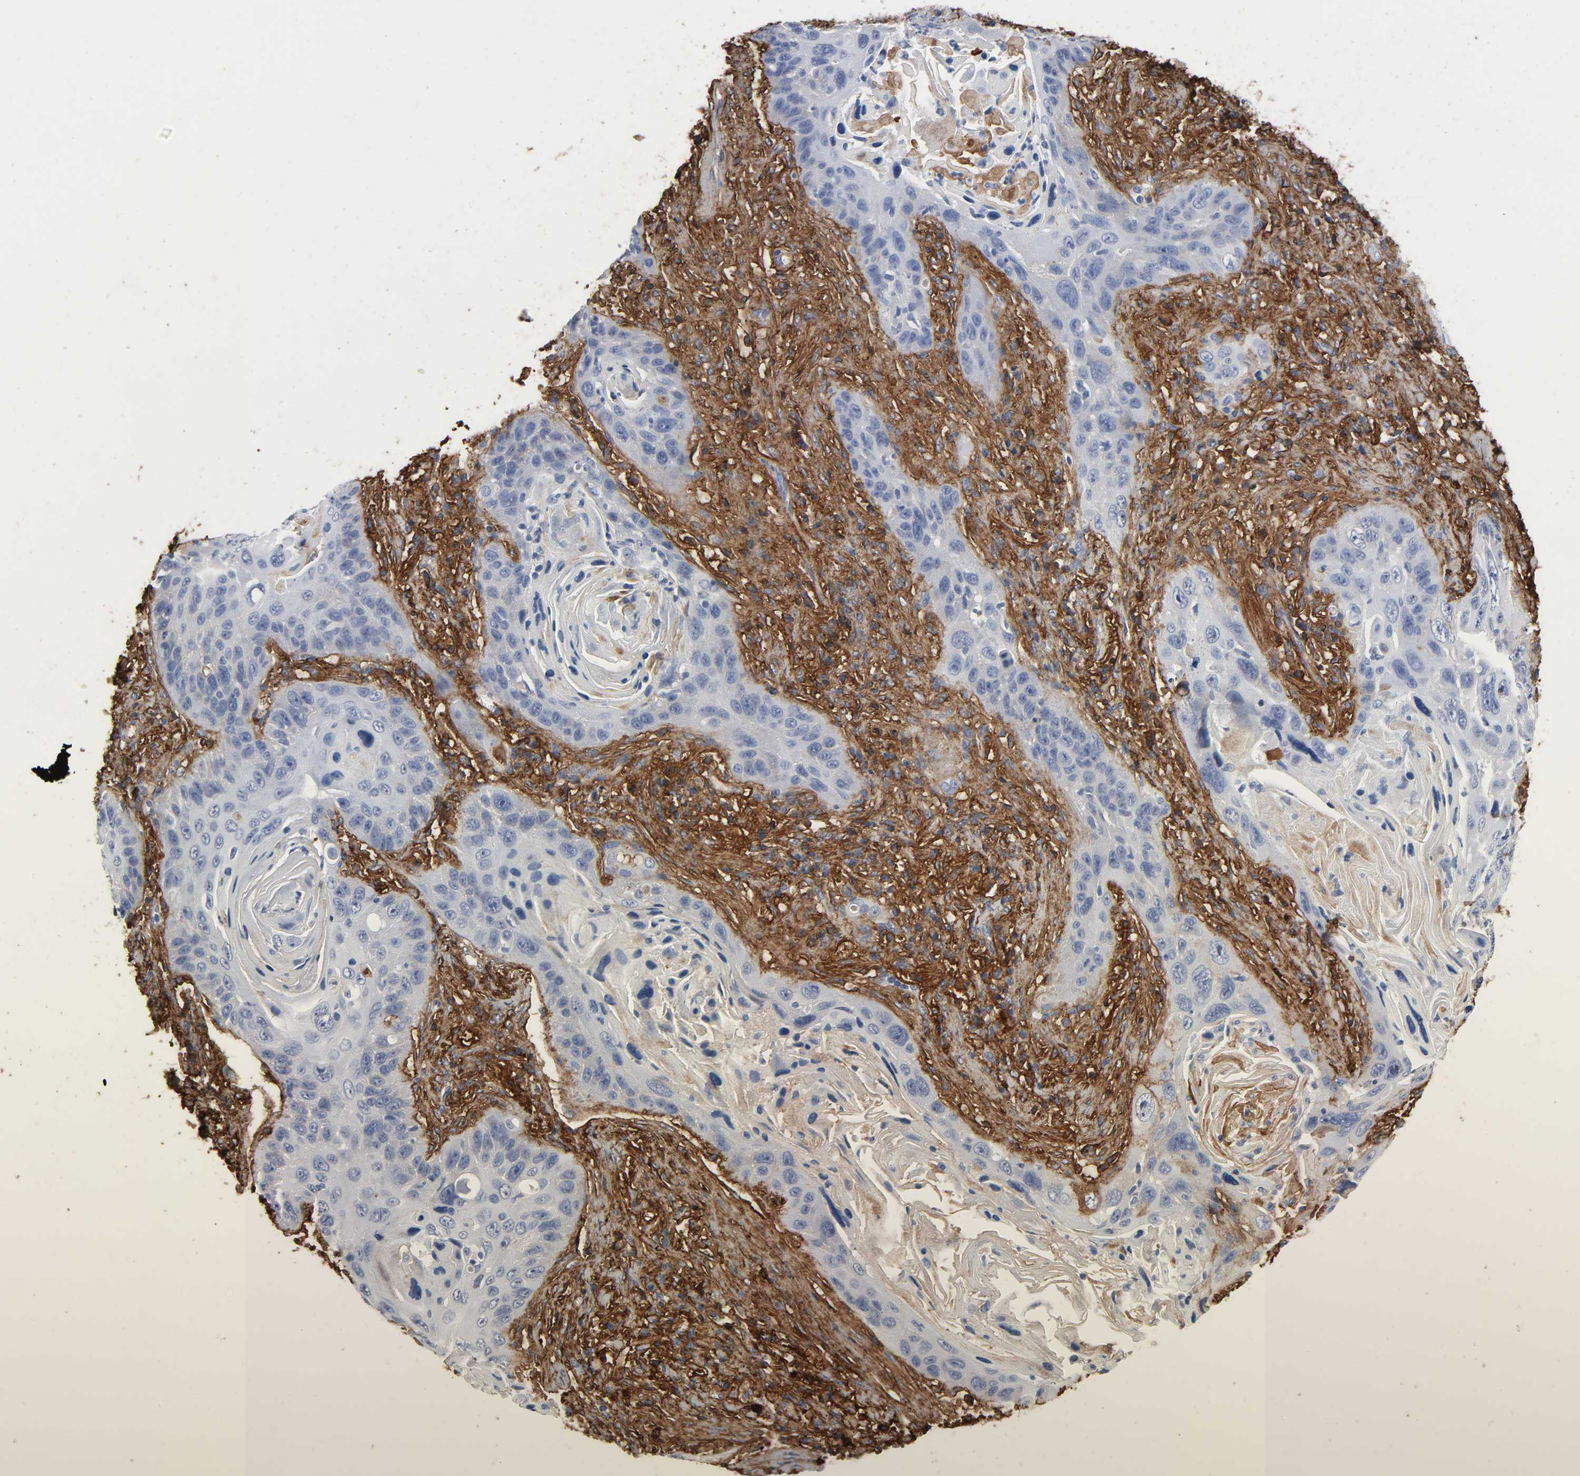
{"staining": {"intensity": "negative", "quantity": "none", "location": "none"}, "tissue": "lung cancer", "cell_type": "Tumor cells", "image_type": "cancer", "snomed": [{"axis": "morphology", "description": "Squamous cell carcinoma, NOS"}, {"axis": "topography", "description": "Lung"}], "caption": "Image shows no protein positivity in tumor cells of lung cancer tissue. (IHC, brightfield microscopy, high magnification).", "gene": "FBLN1", "patient": {"sex": "female", "age": 67}}